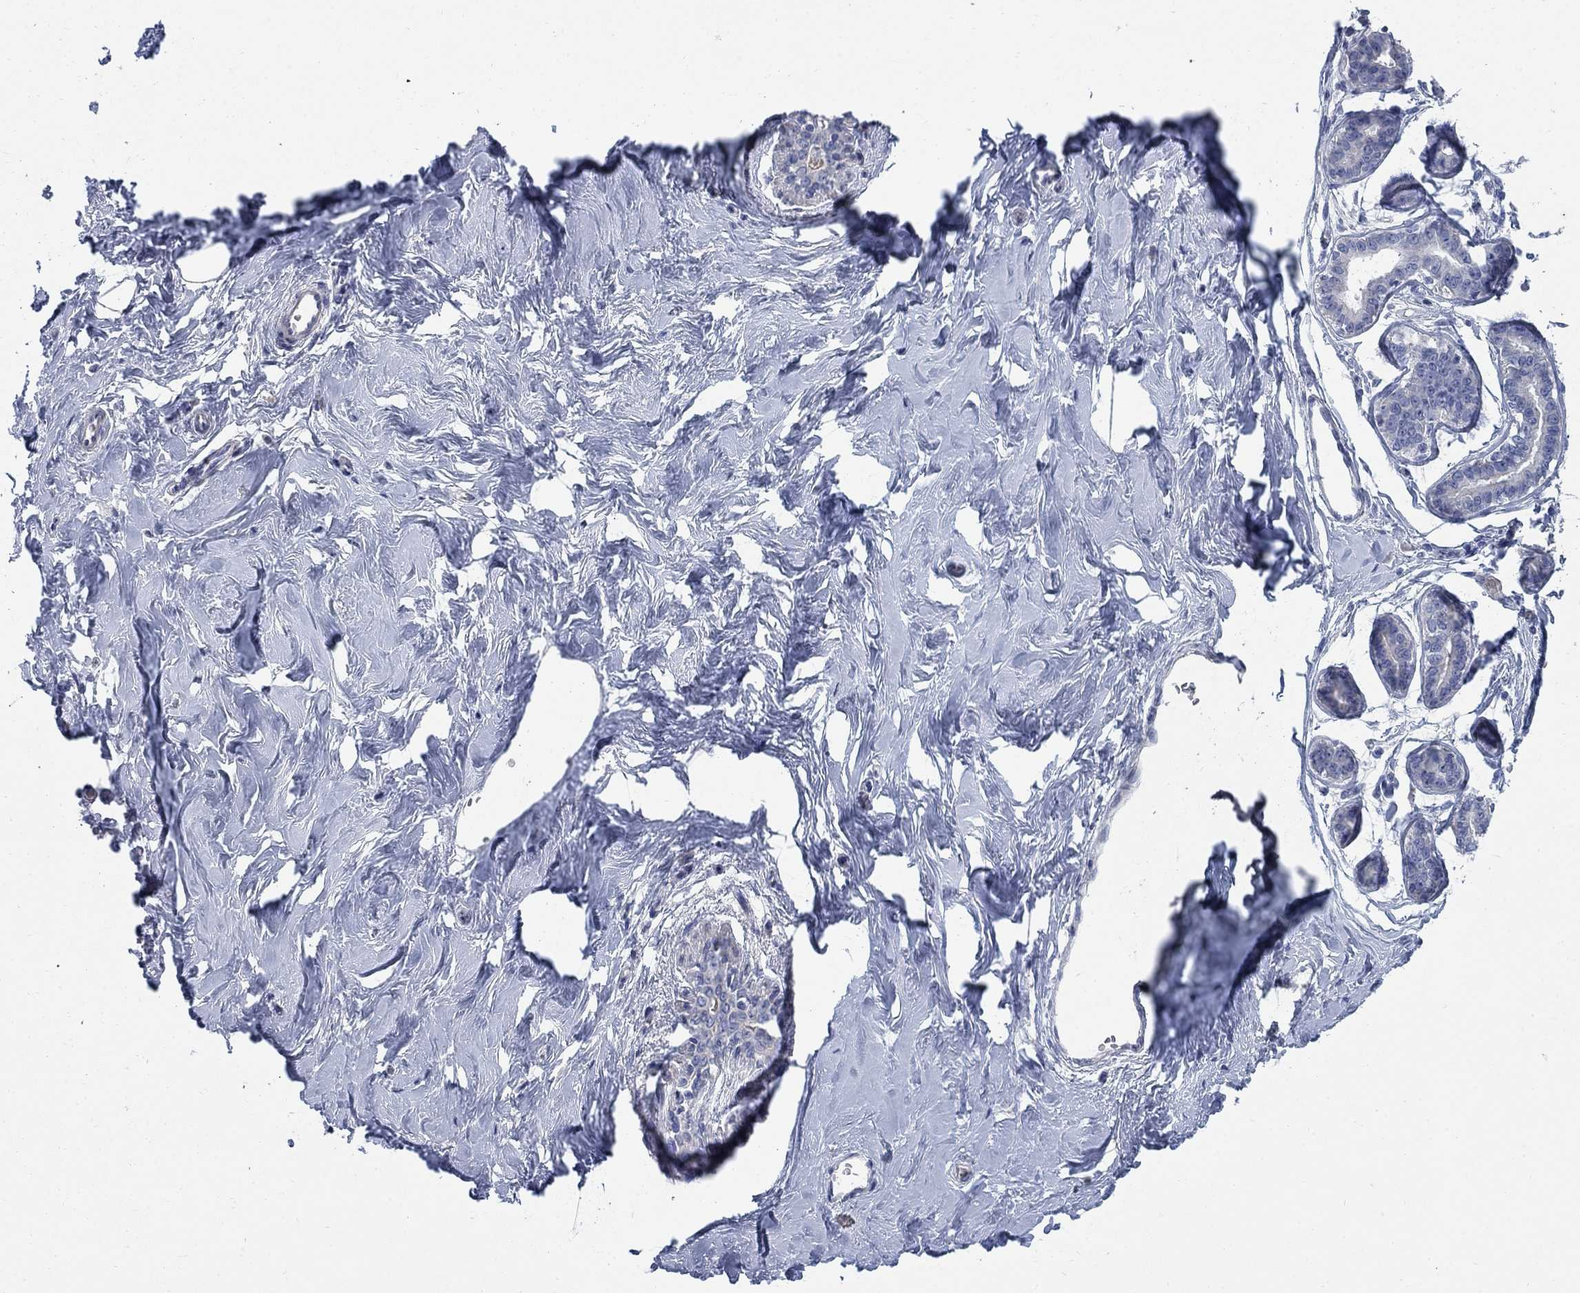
{"staining": {"intensity": "negative", "quantity": "none", "location": "none"}, "tissue": "breast", "cell_type": "Adipocytes", "image_type": "normal", "snomed": [{"axis": "morphology", "description": "Normal tissue, NOS"}, {"axis": "topography", "description": "Skin"}, {"axis": "topography", "description": "Breast"}], "caption": "Human breast stained for a protein using immunohistochemistry (IHC) reveals no positivity in adipocytes.", "gene": "DNER", "patient": {"sex": "female", "age": 43}}